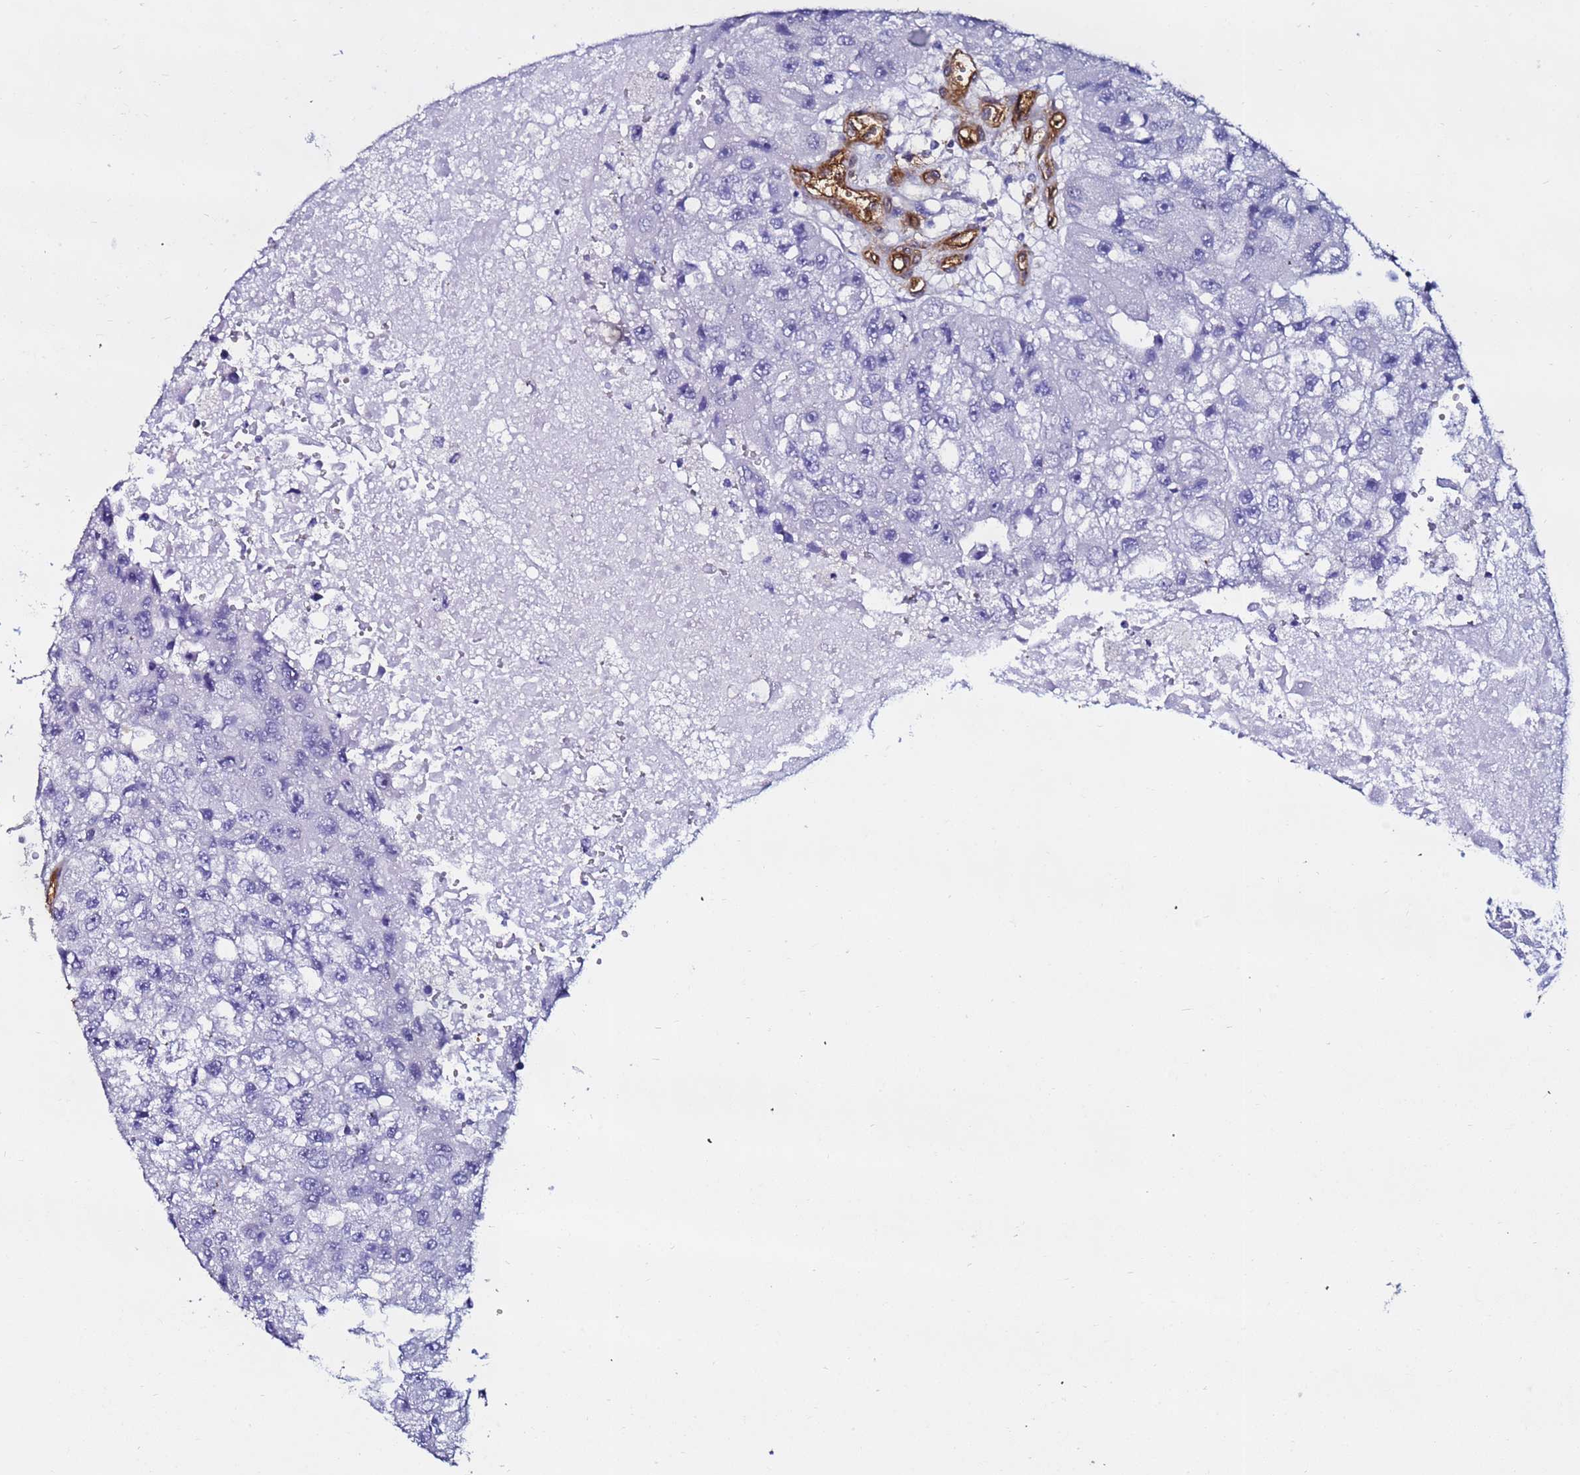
{"staining": {"intensity": "negative", "quantity": "none", "location": "none"}, "tissue": "renal cancer", "cell_type": "Tumor cells", "image_type": "cancer", "snomed": [{"axis": "morphology", "description": "Adenocarcinoma, NOS"}, {"axis": "topography", "description": "Kidney"}], "caption": "Tumor cells are negative for protein expression in human renal adenocarcinoma. The staining is performed using DAB (3,3'-diaminobenzidine) brown chromogen with nuclei counter-stained in using hematoxylin.", "gene": "DEFB104A", "patient": {"sex": "male", "age": 63}}